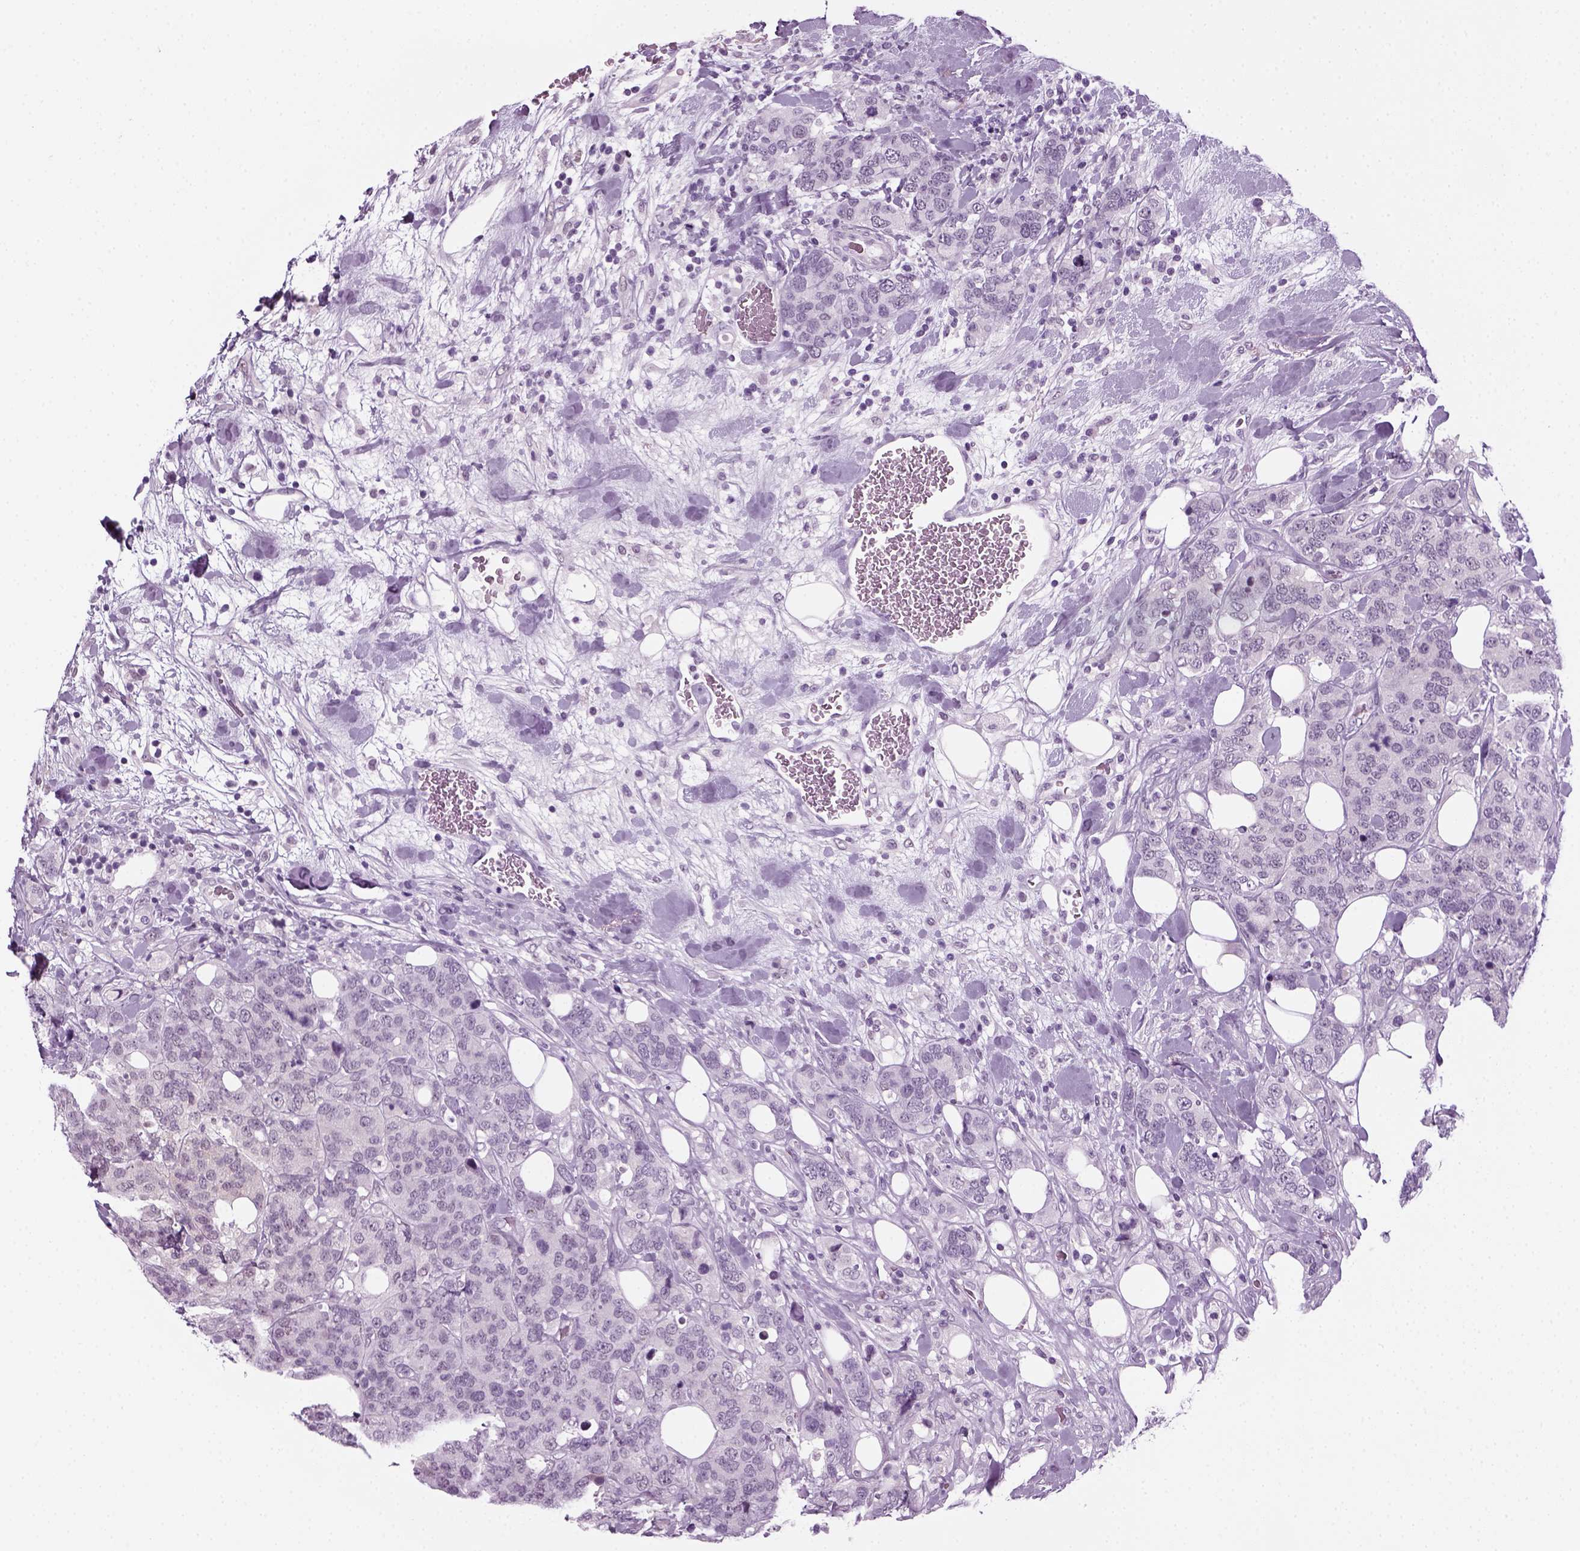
{"staining": {"intensity": "negative", "quantity": "none", "location": "none"}, "tissue": "breast cancer", "cell_type": "Tumor cells", "image_type": "cancer", "snomed": [{"axis": "morphology", "description": "Lobular carcinoma"}, {"axis": "topography", "description": "Breast"}], "caption": "This is a image of immunohistochemistry (IHC) staining of breast cancer, which shows no positivity in tumor cells. (DAB IHC visualized using brightfield microscopy, high magnification).", "gene": "KRT75", "patient": {"sex": "female", "age": 59}}